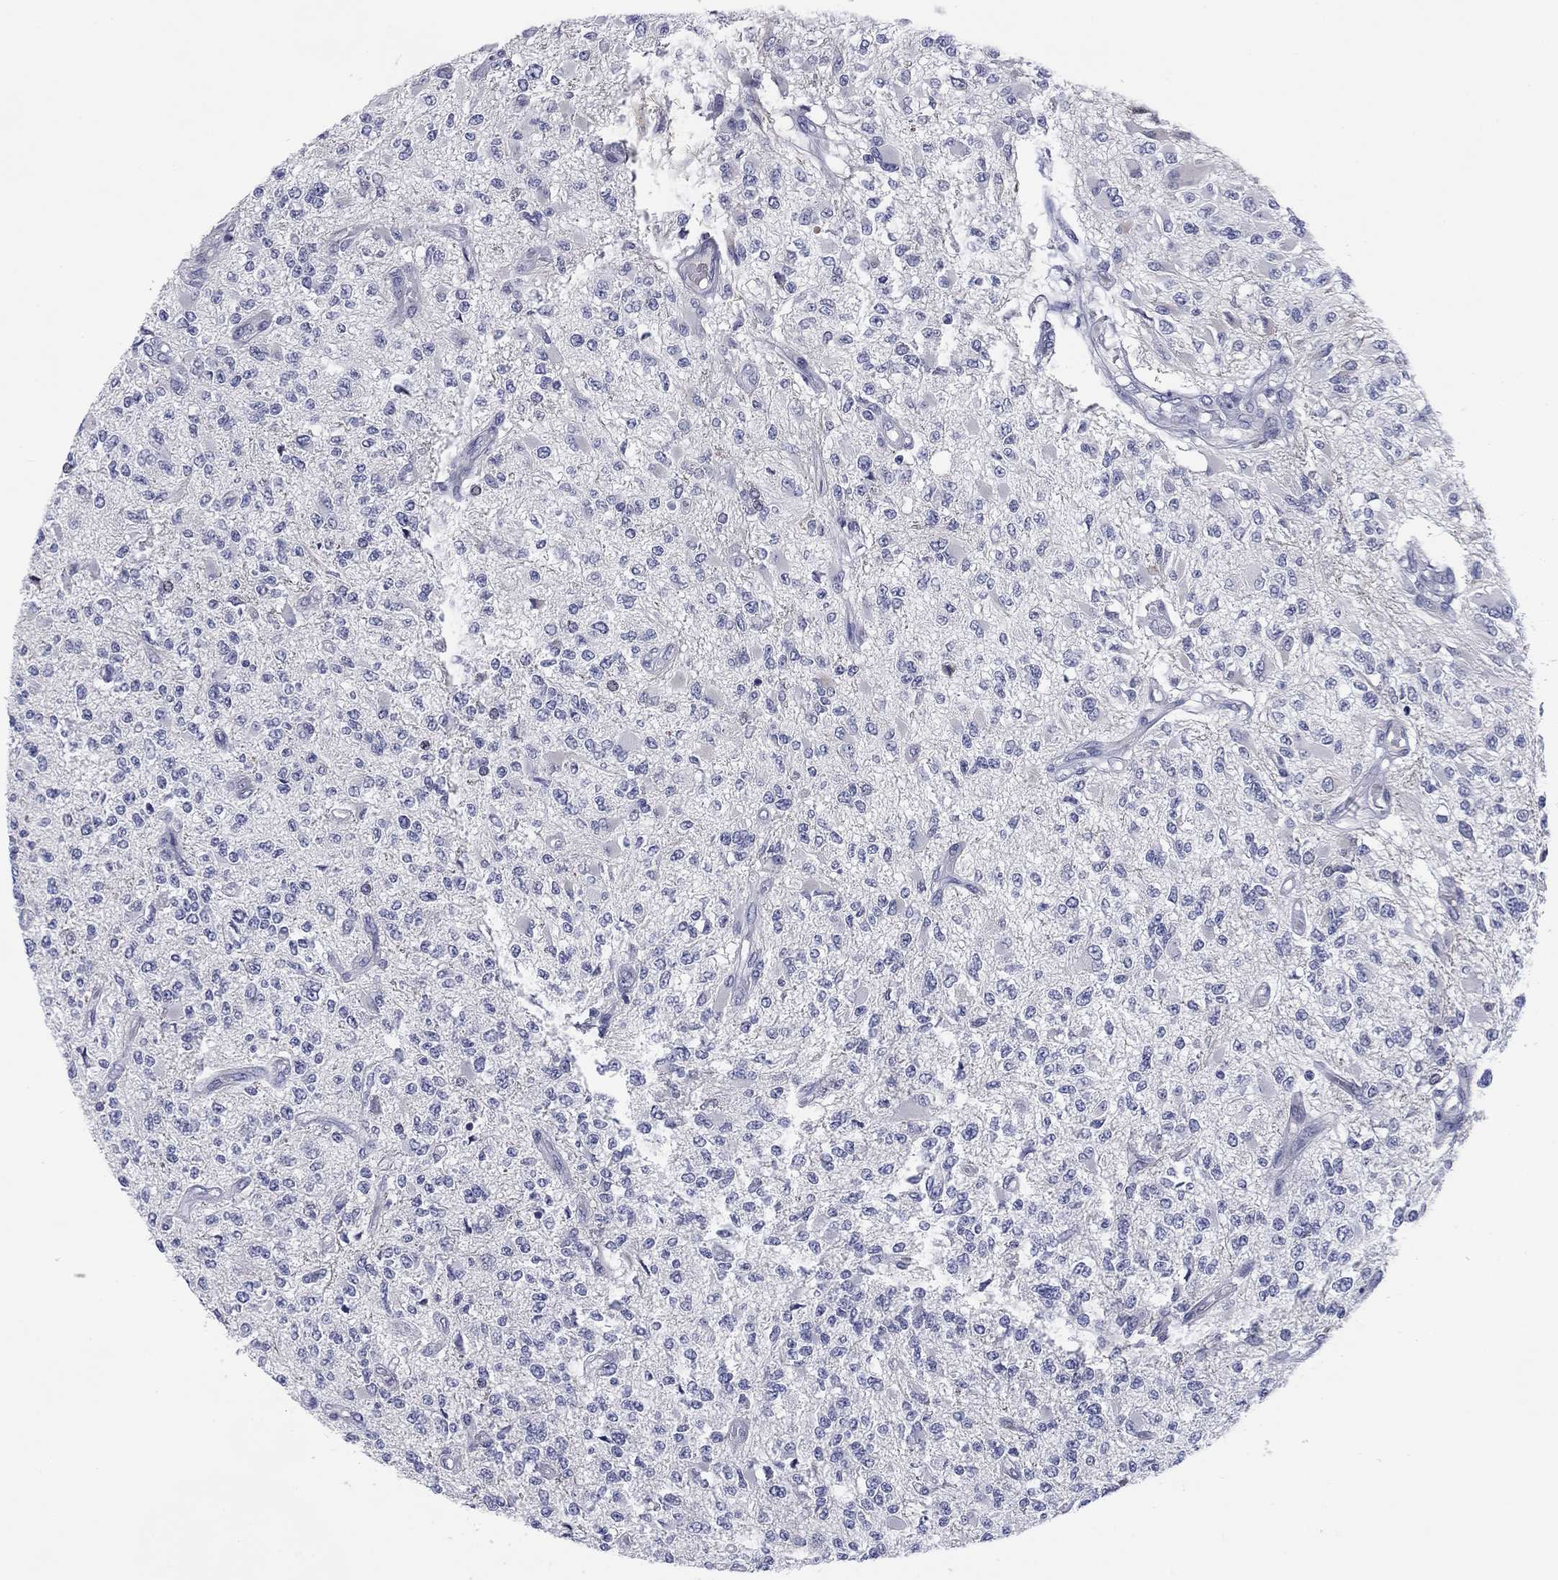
{"staining": {"intensity": "negative", "quantity": "none", "location": "none"}, "tissue": "glioma", "cell_type": "Tumor cells", "image_type": "cancer", "snomed": [{"axis": "morphology", "description": "Glioma, malignant, High grade"}, {"axis": "topography", "description": "Brain"}], "caption": "An image of glioma stained for a protein shows no brown staining in tumor cells.", "gene": "CALB1", "patient": {"sex": "female", "age": 63}}